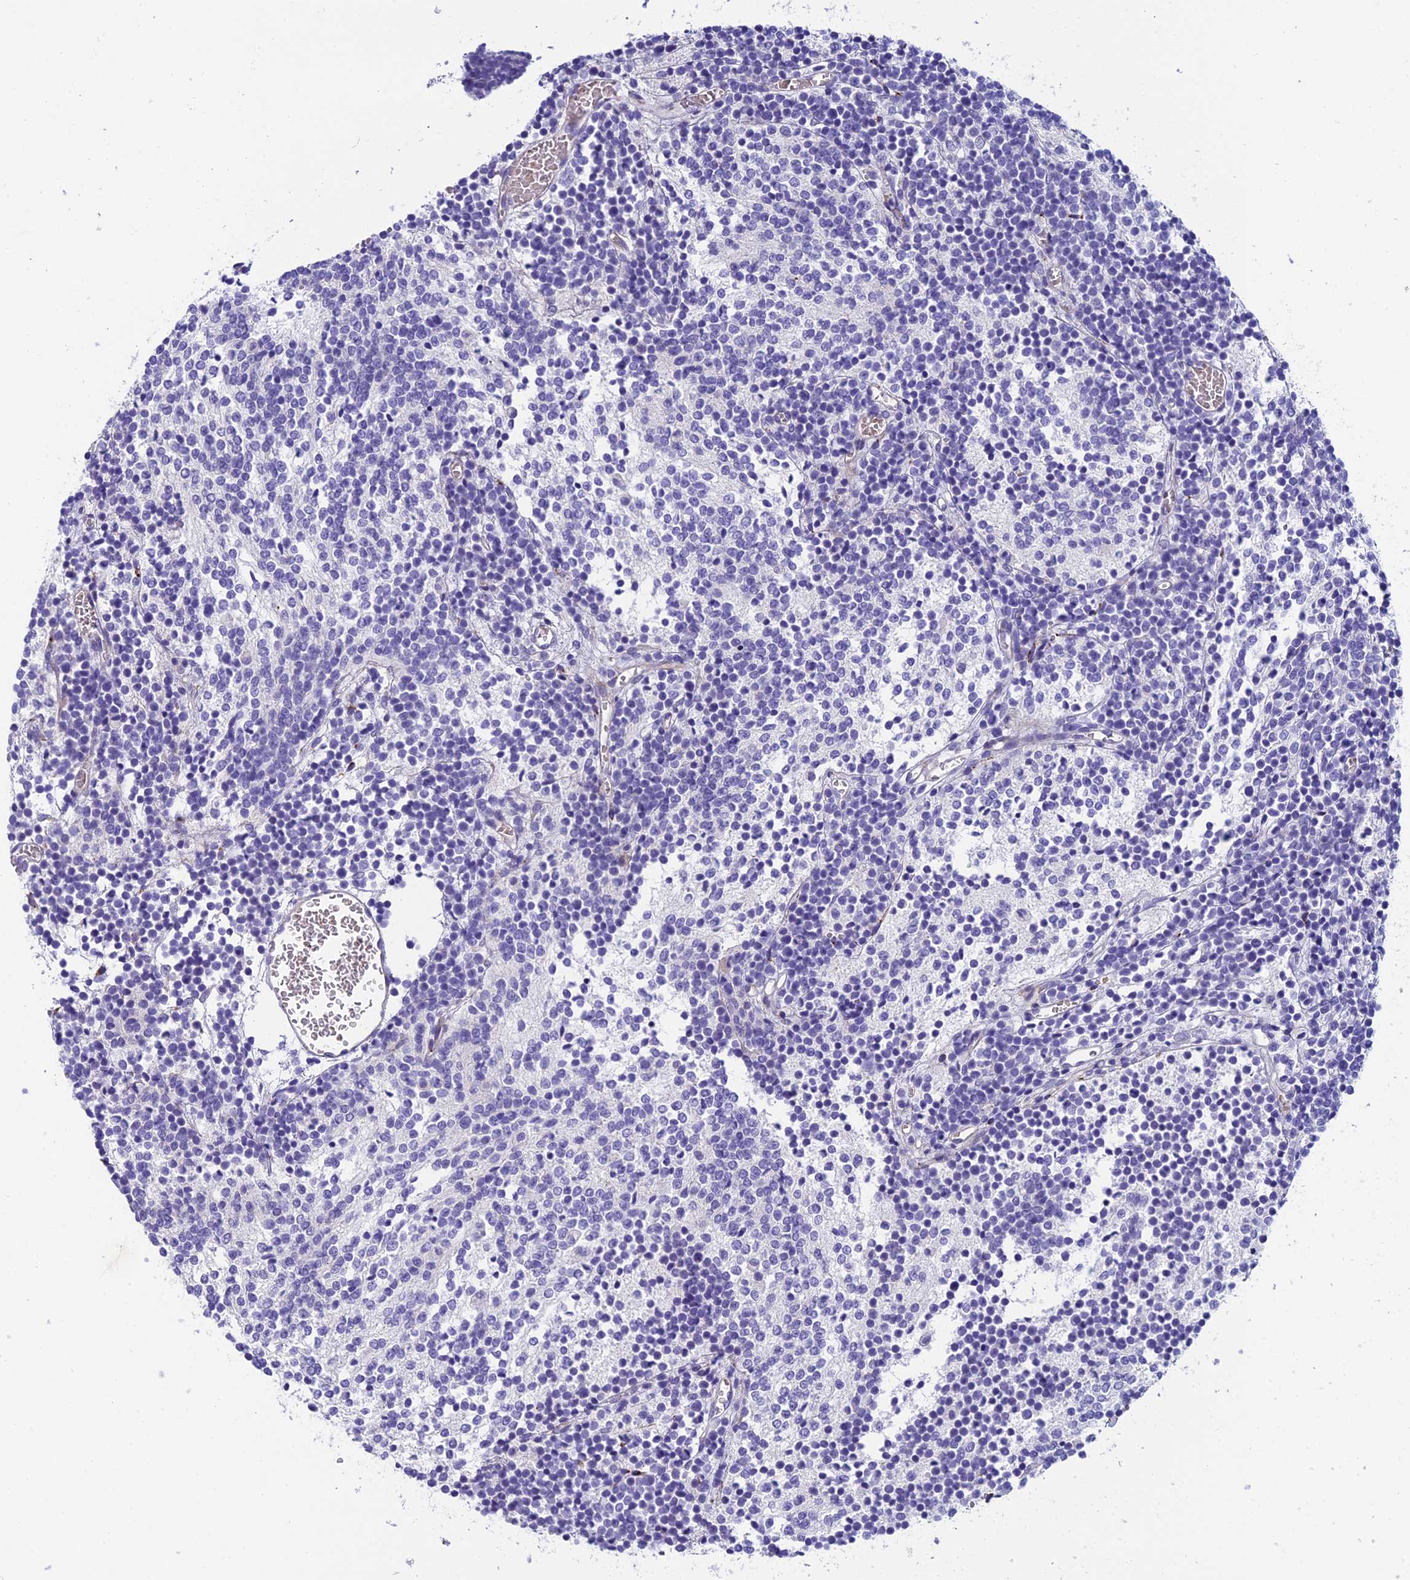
{"staining": {"intensity": "negative", "quantity": "none", "location": "none"}, "tissue": "glioma", "cell_type": "Tumor cells", "image_type": "cancer", "snomed": [{"axis": "morphology", "description": "Glioma, malignant, Low grade"}, {"axis": "topography", "description": "Brain"}], "caption": "A histopathology image of malignant glioma (low-grade) stained for a protein displays no brown staining in tumor cells. (DAB immunohistochemistry with hematoxylin counter stain).", "gene": "MACIR", "patient": {"sex": "female", "age": 1}}